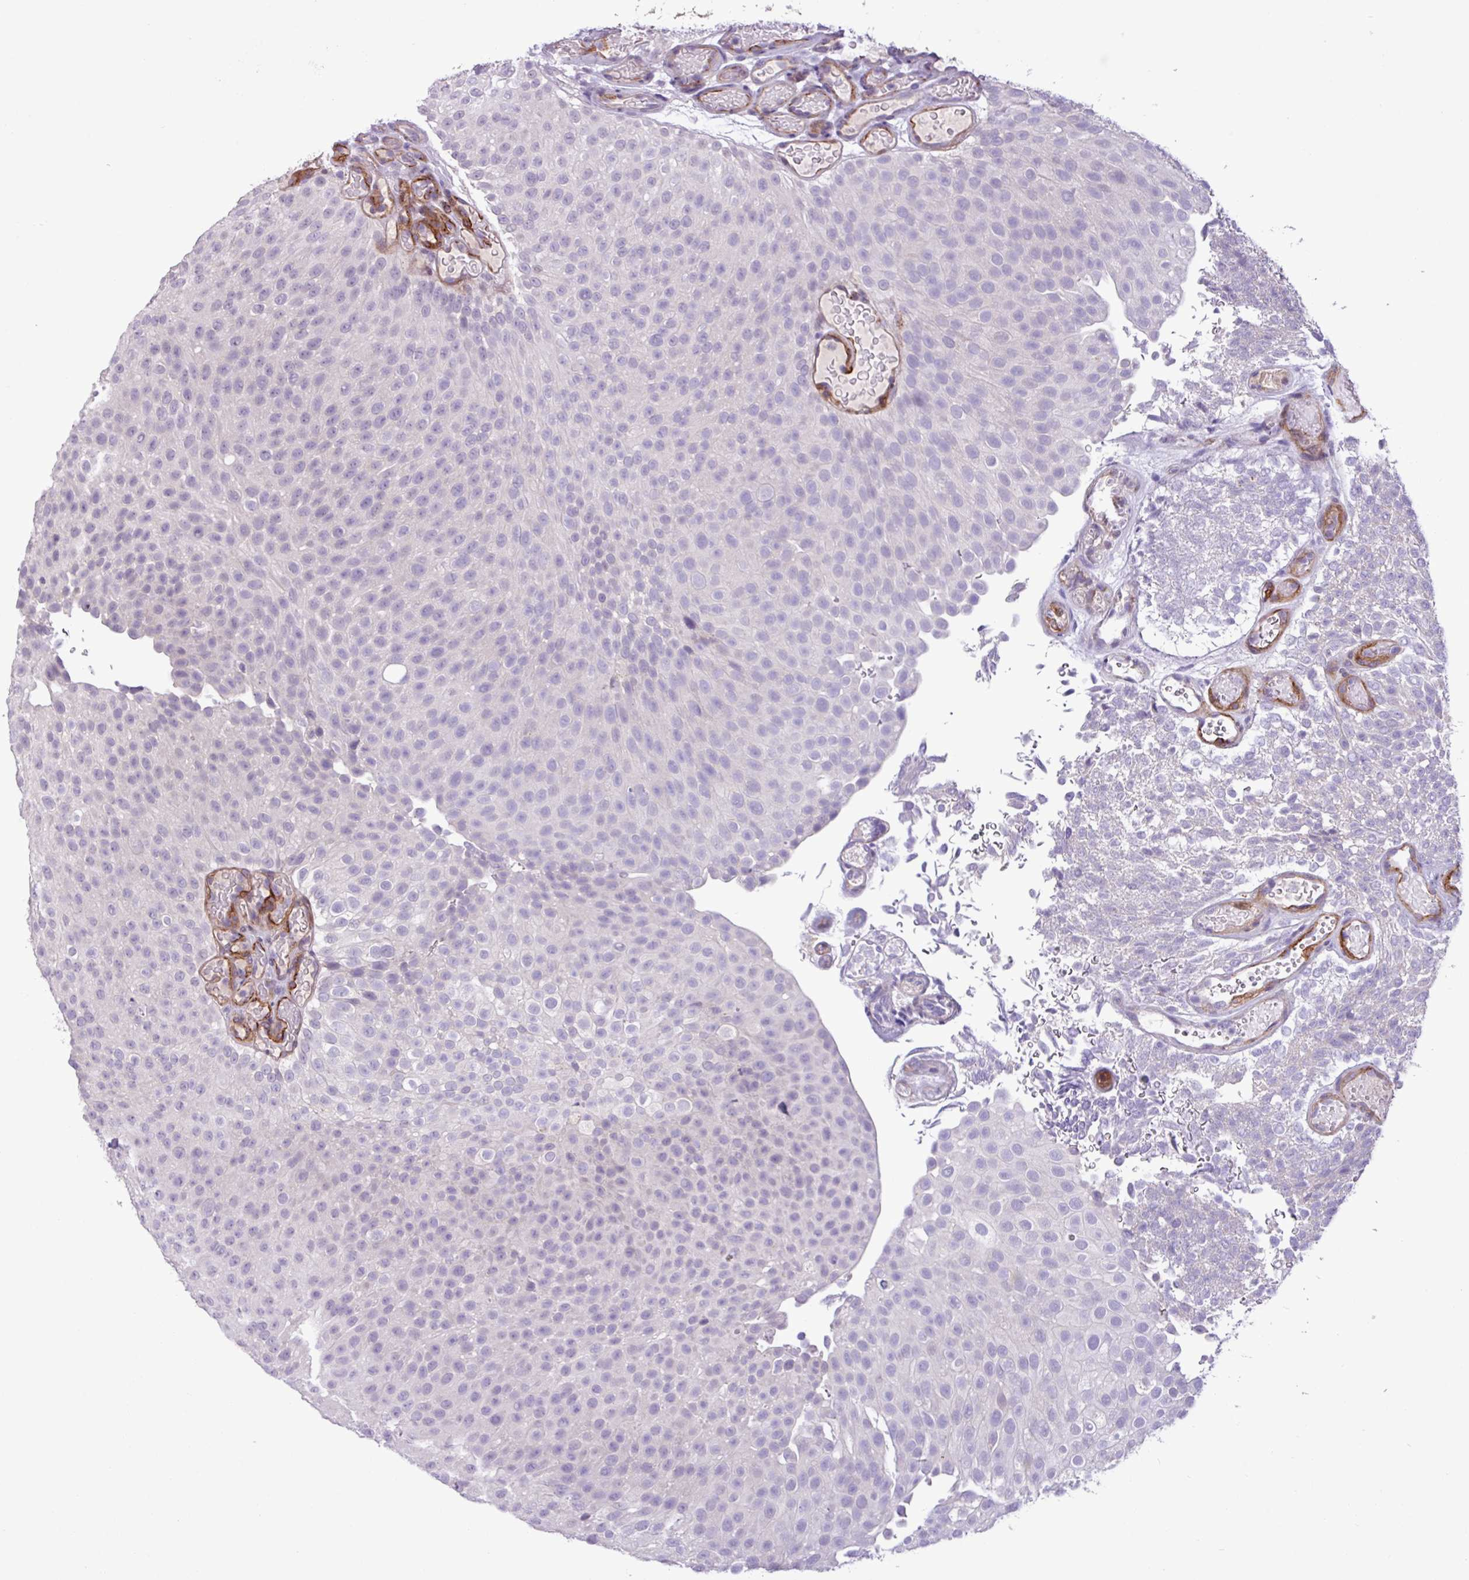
{"staining": {"intensity": "negative", "quantity": "none", "location": "none"}, "tissue": "urothelial cancer", "cell_type": "Tumor cells", "image_type": "cancer", "snomed": [{"axis": "morphology", "description": "Urothelial carcinoma, Low grade"}, {"axis": "topography", "description": "Urinary bladder"}], "caption": "Immunohistochemical staining of human urothelial cancer shows no significant expression in tumor cells.", "gene": "CD248", "patient": {"sex": "male", "age": 78}}